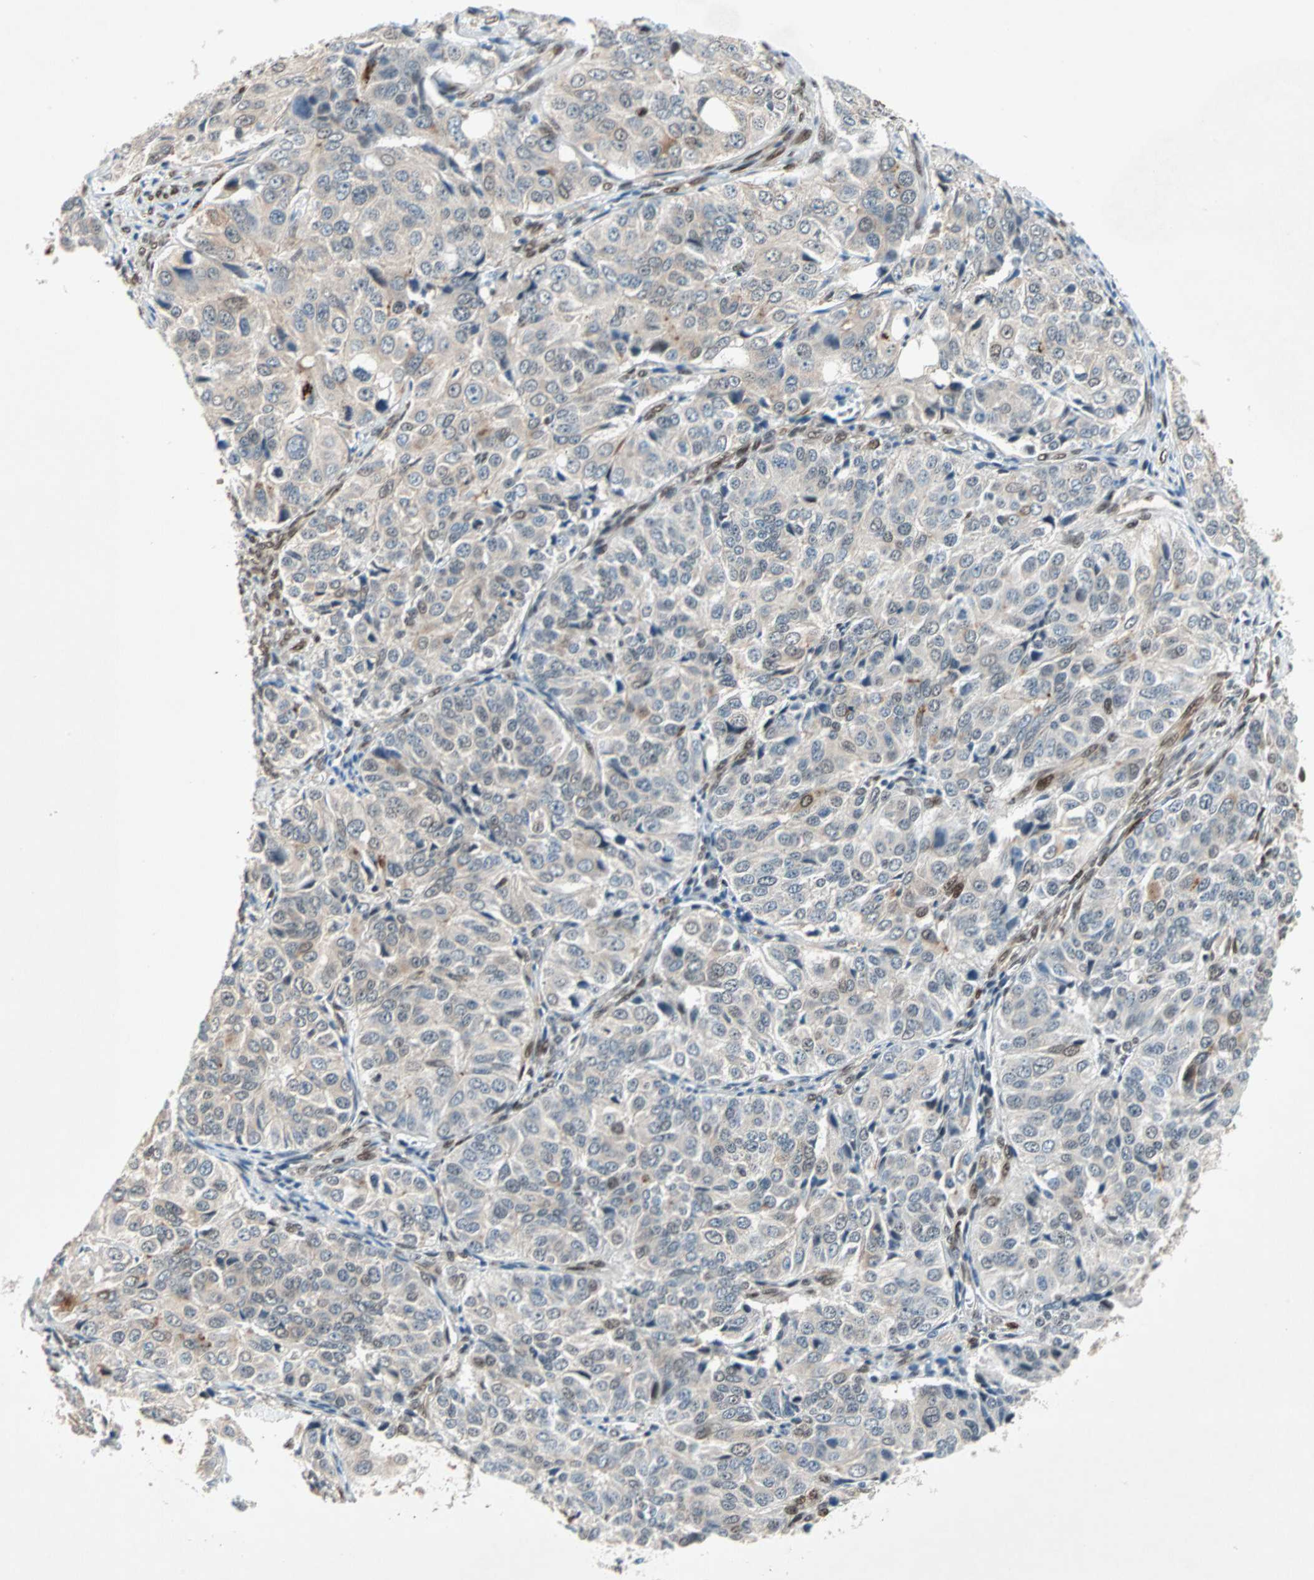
{"staining": {"intensity": "weak", "quantity": "25%-75%", "location": "cytoplasmic/membranous"}, "tissue": "ovarian cancer", "cell_type": "Tumor cells", "image_type": "cancer", "snomed": [{"axis": "morphology", "description": "Carcinoma, endometroid"}, {"axis": "topography", "description": "Ovary"}], "caption": "Protein expression analysis of ovarian endometroid carcinoma demonstrates weak cytoplasmic/membranous positivity in approximately 25%-75% of tumor cells.", "gene": "WWTR1", "patient": {"sex": "female", "age": 51}}